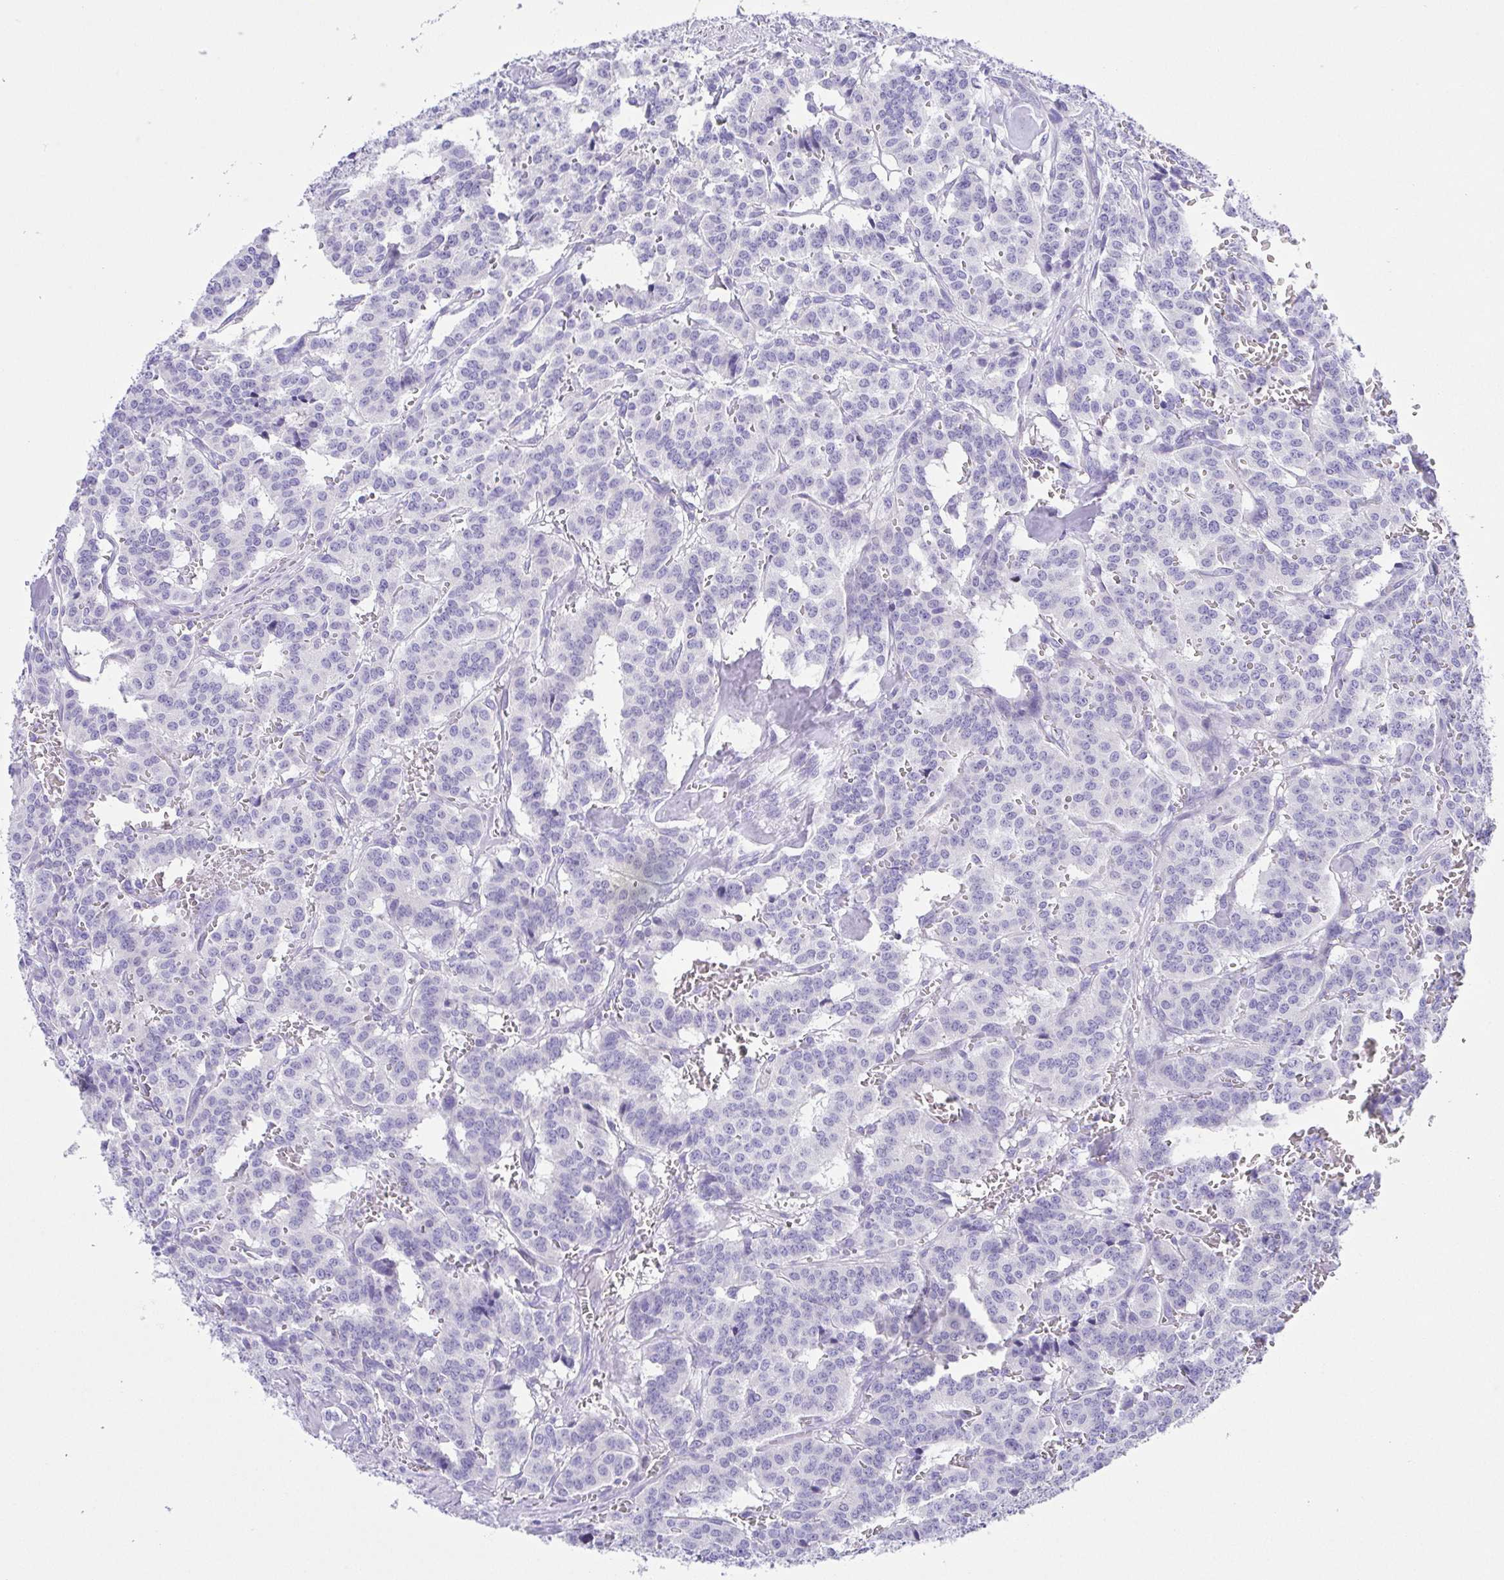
{"staining": {"intensity": "negative", "quantity": "none", "location": "none"}, "tissue": "carcinoid", "cell_type": "Tumor cells", "image_type": "cancer", "snomed": [{"axis": "morphology", "description": "Normal tissue, NOS"}, {"axis": "morphology", "description": "Carcinoid, malignant, NOS"}, {"axis": "topography", "description": "Lung"}], "caption": "Immunohistochemical staining of human carcinoid shows no significant positivity in tumor cells.", "gene": "LUZP4", "patient": {"sex": "female", "age": 46}}